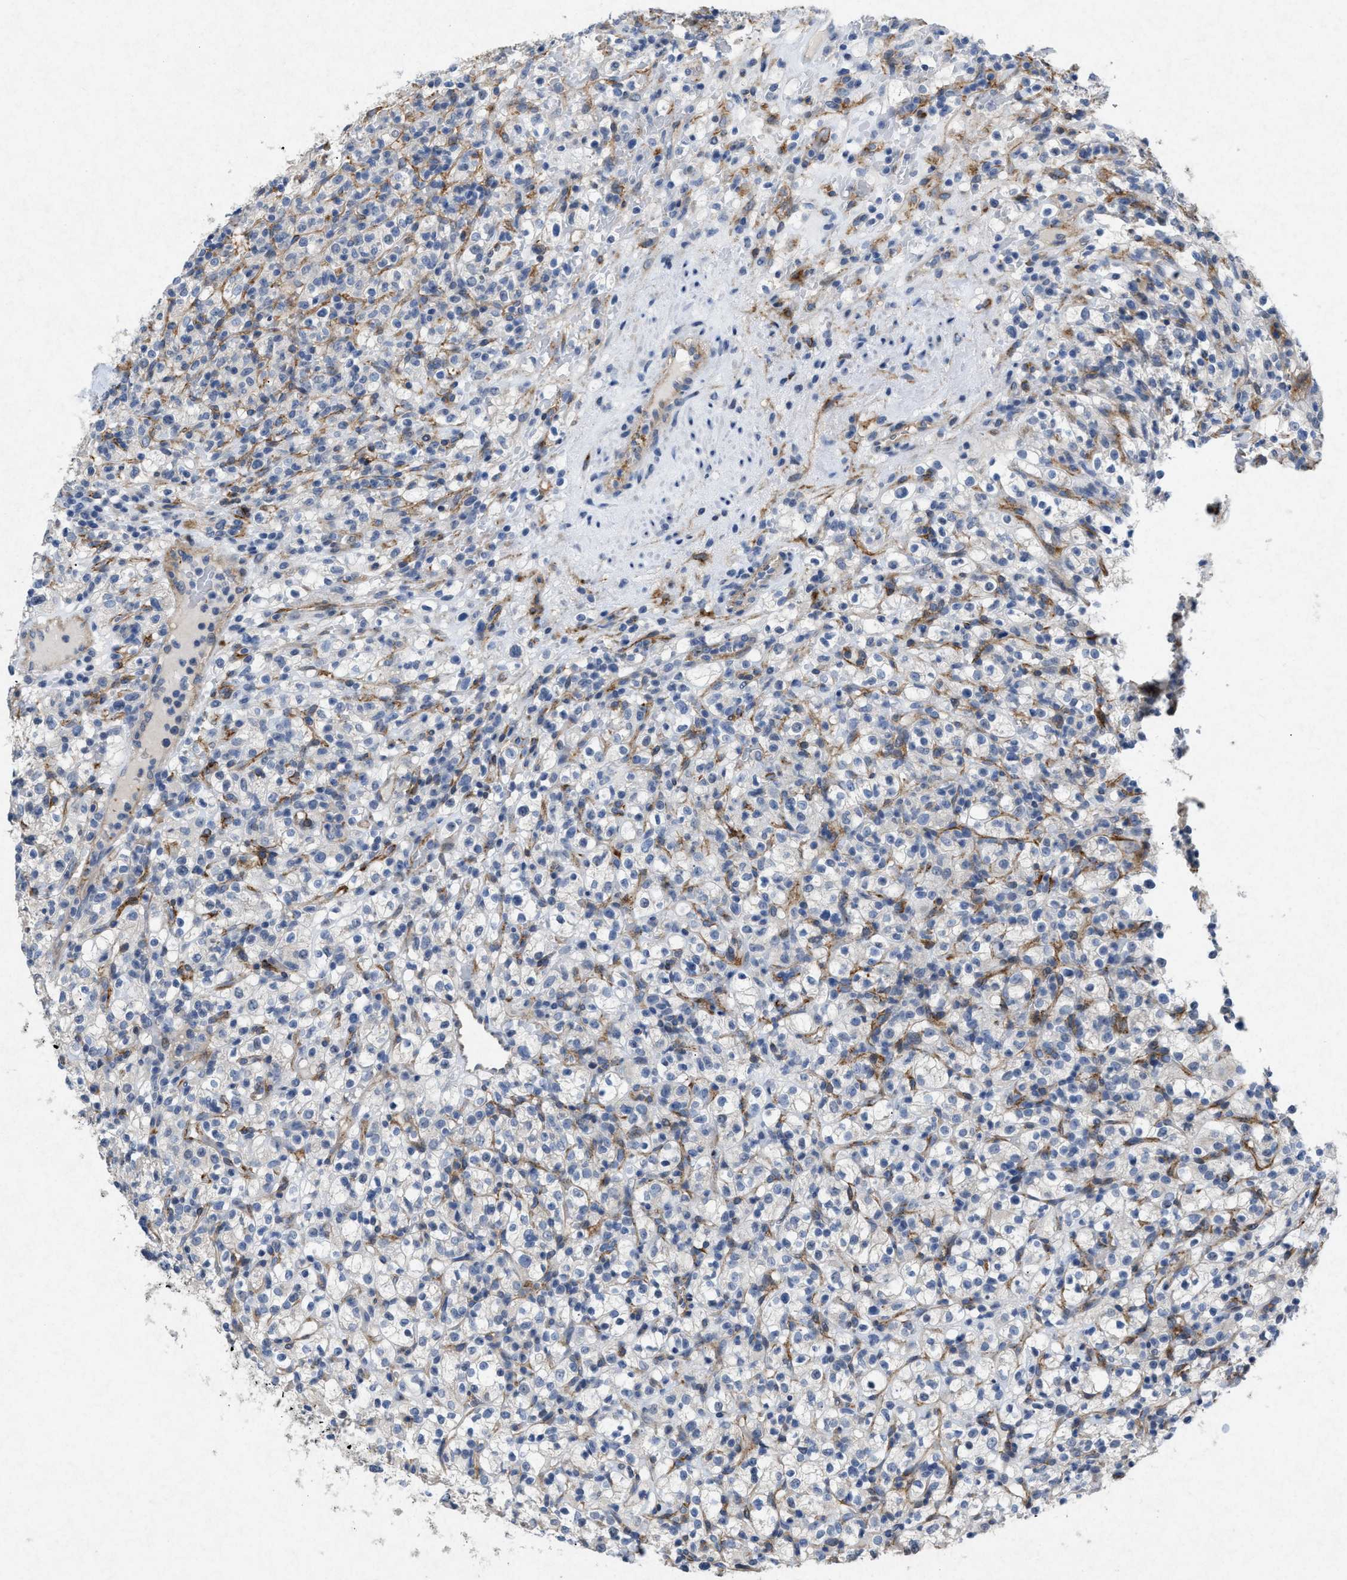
{"staining": {"intensity": "negative", "quantity": "none", "location": "none"}, "tissue": "renal cancer", "cell_type": "Tumor cells", "image_type": "cancer", "snomed": [{"axis": "morphology", "description": "Normal tissue, NOS"}, {"axis": "morphology", "description": "Adenocarcinoma, NOS"}, {"axis": "topography", "description": "Kidney"}], "caption": "This photomicrograph is of renal adenocarcinoma stained with immunohistochemistry (IHC) to label a protein in brown with the nuclei are counter-stained blue. There is no positivity in tumor cells.", "gene": "PDGFRA", "patient": {"sex": "female", "age": 72}}